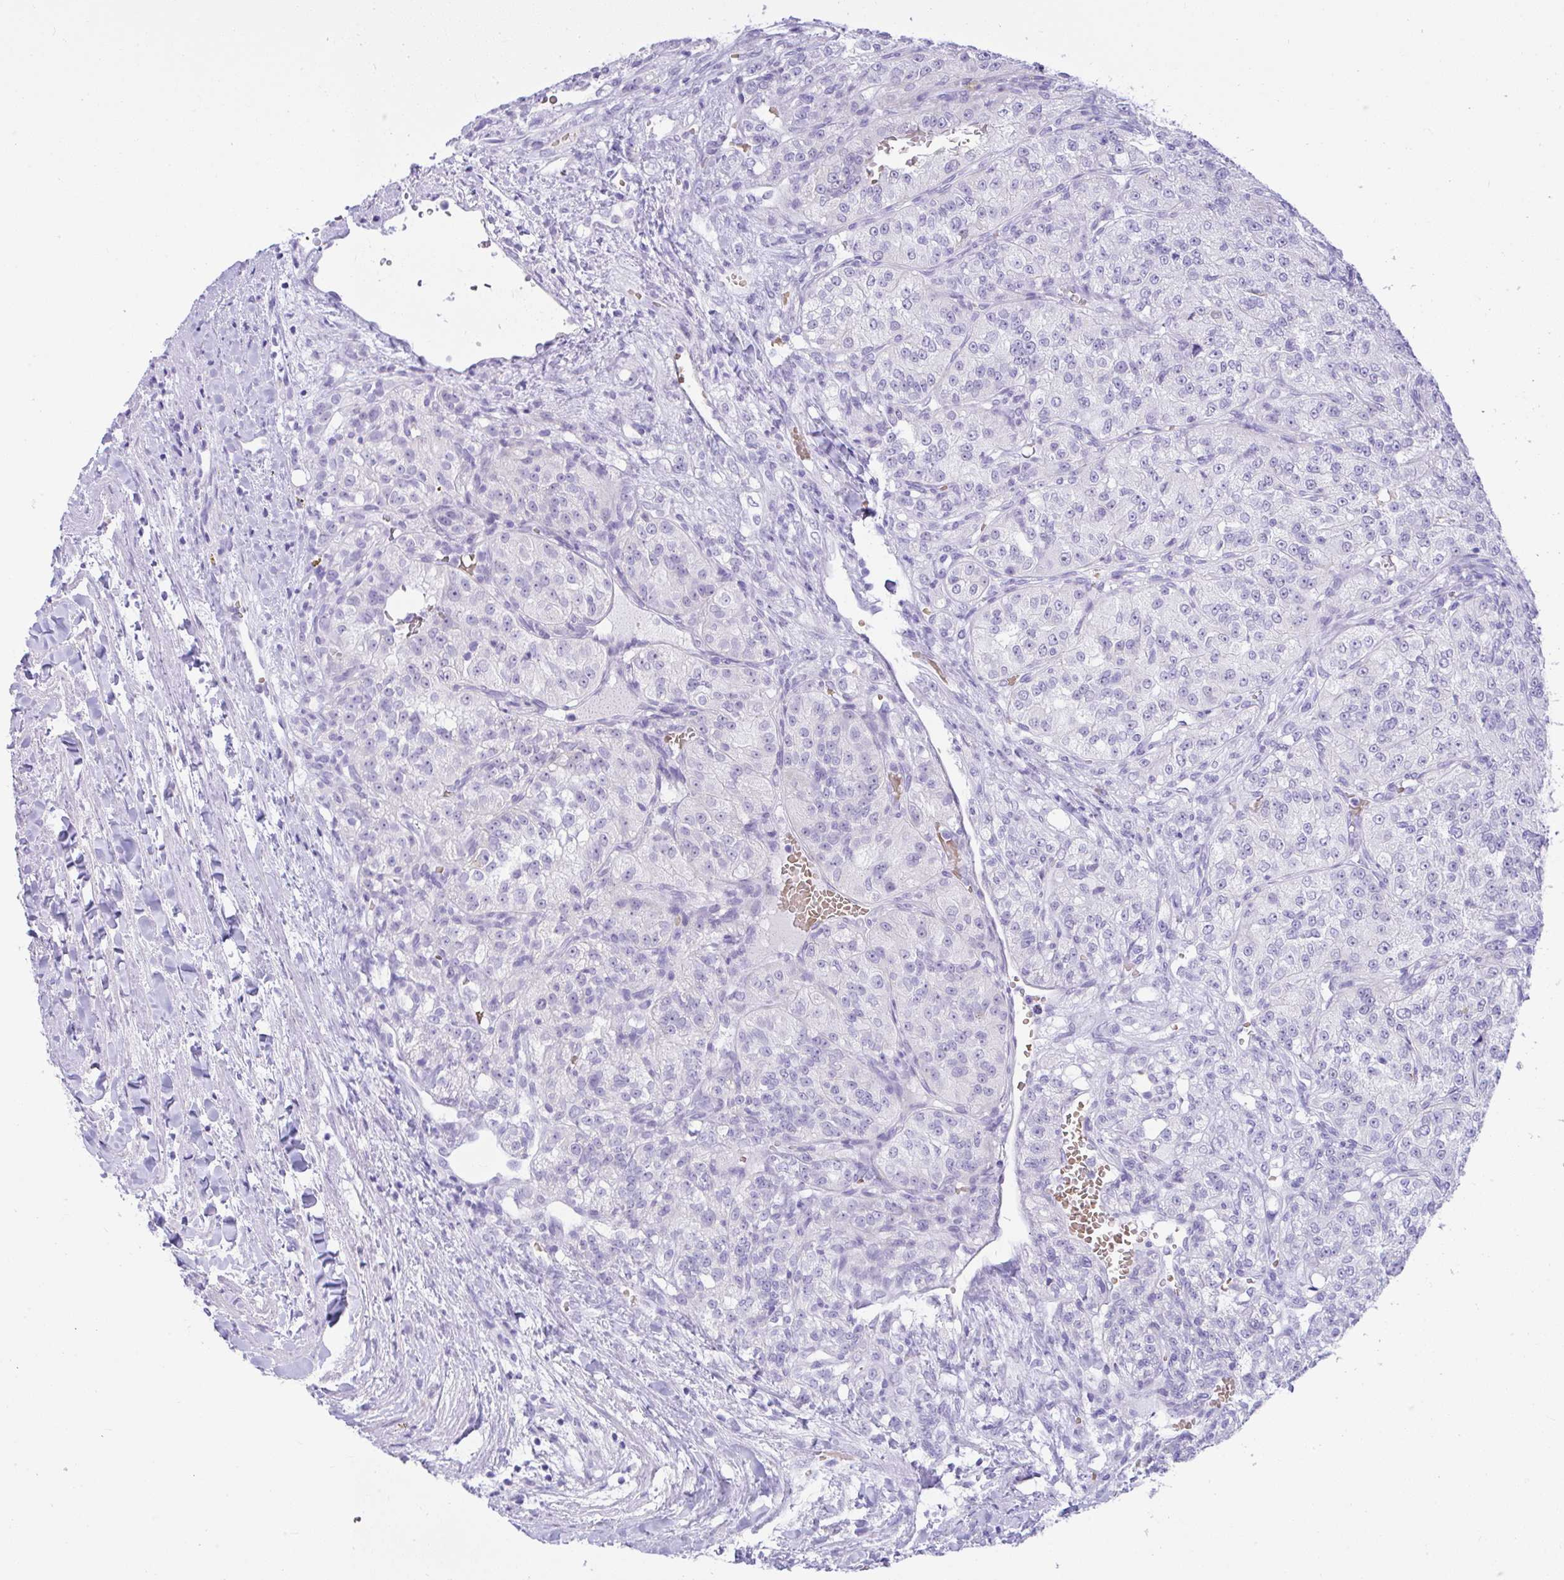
{"staining": {"intensity": "negative", "quantity": "none", "location": "none"}, "tissue": "renal cancer", "cell_type": "Tumor cells", "image_type": "cancer", "snomed": [{"axis": "morphology", "description": "Adenocarcinoma, NOS"}, {"axis": "topography", "description": "Kidney"}], "caption": "This is an immunohistochemistry photomicrograph of renal cancer. There is no staining in tumor cells.", "gene": "SEL1L2", "patient": {"sex": "female", "age": 63}}